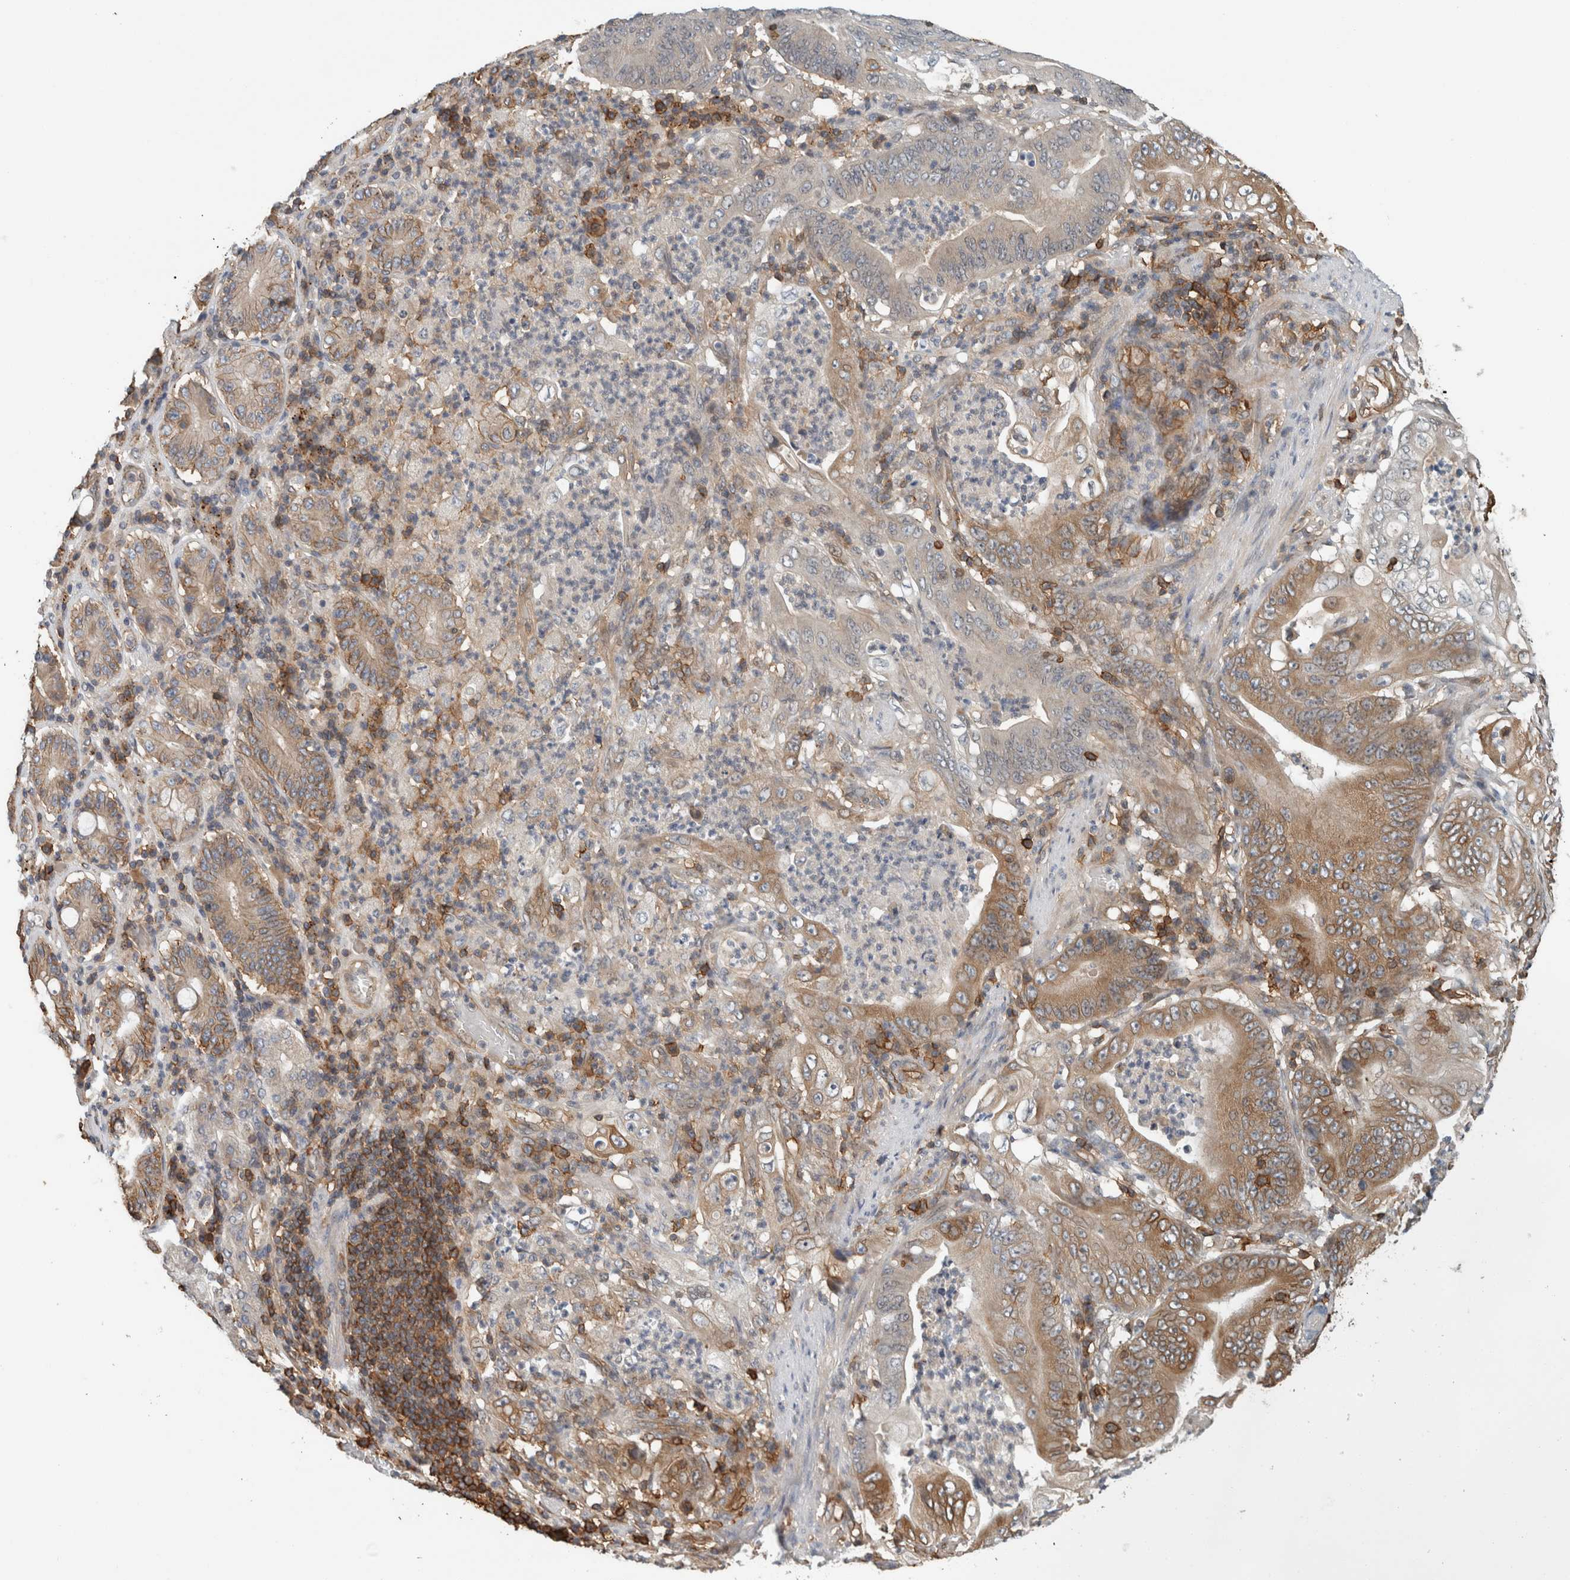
{"staining": {"intensity": "moderate", "quantity": "<25%", "location": "cytoplasmic/membranous"}, "tissue": "stomach cancer", "cell_type": "Tumor cells", "image_type": "cancer", "snomed": [{"axis": "morphology", "description": "Adenocarcinoma, NOS"}, {"axis": "topography", "description": "Stomach"}], "caption": "Immunohistochemical staining of stomach cancer demonstrates low levels of moderate cytoplasmic/membranous staining in about <25% of tumor cells.", "gene": "PFDN4", "patient": {"sex": "female", "age": 73}}